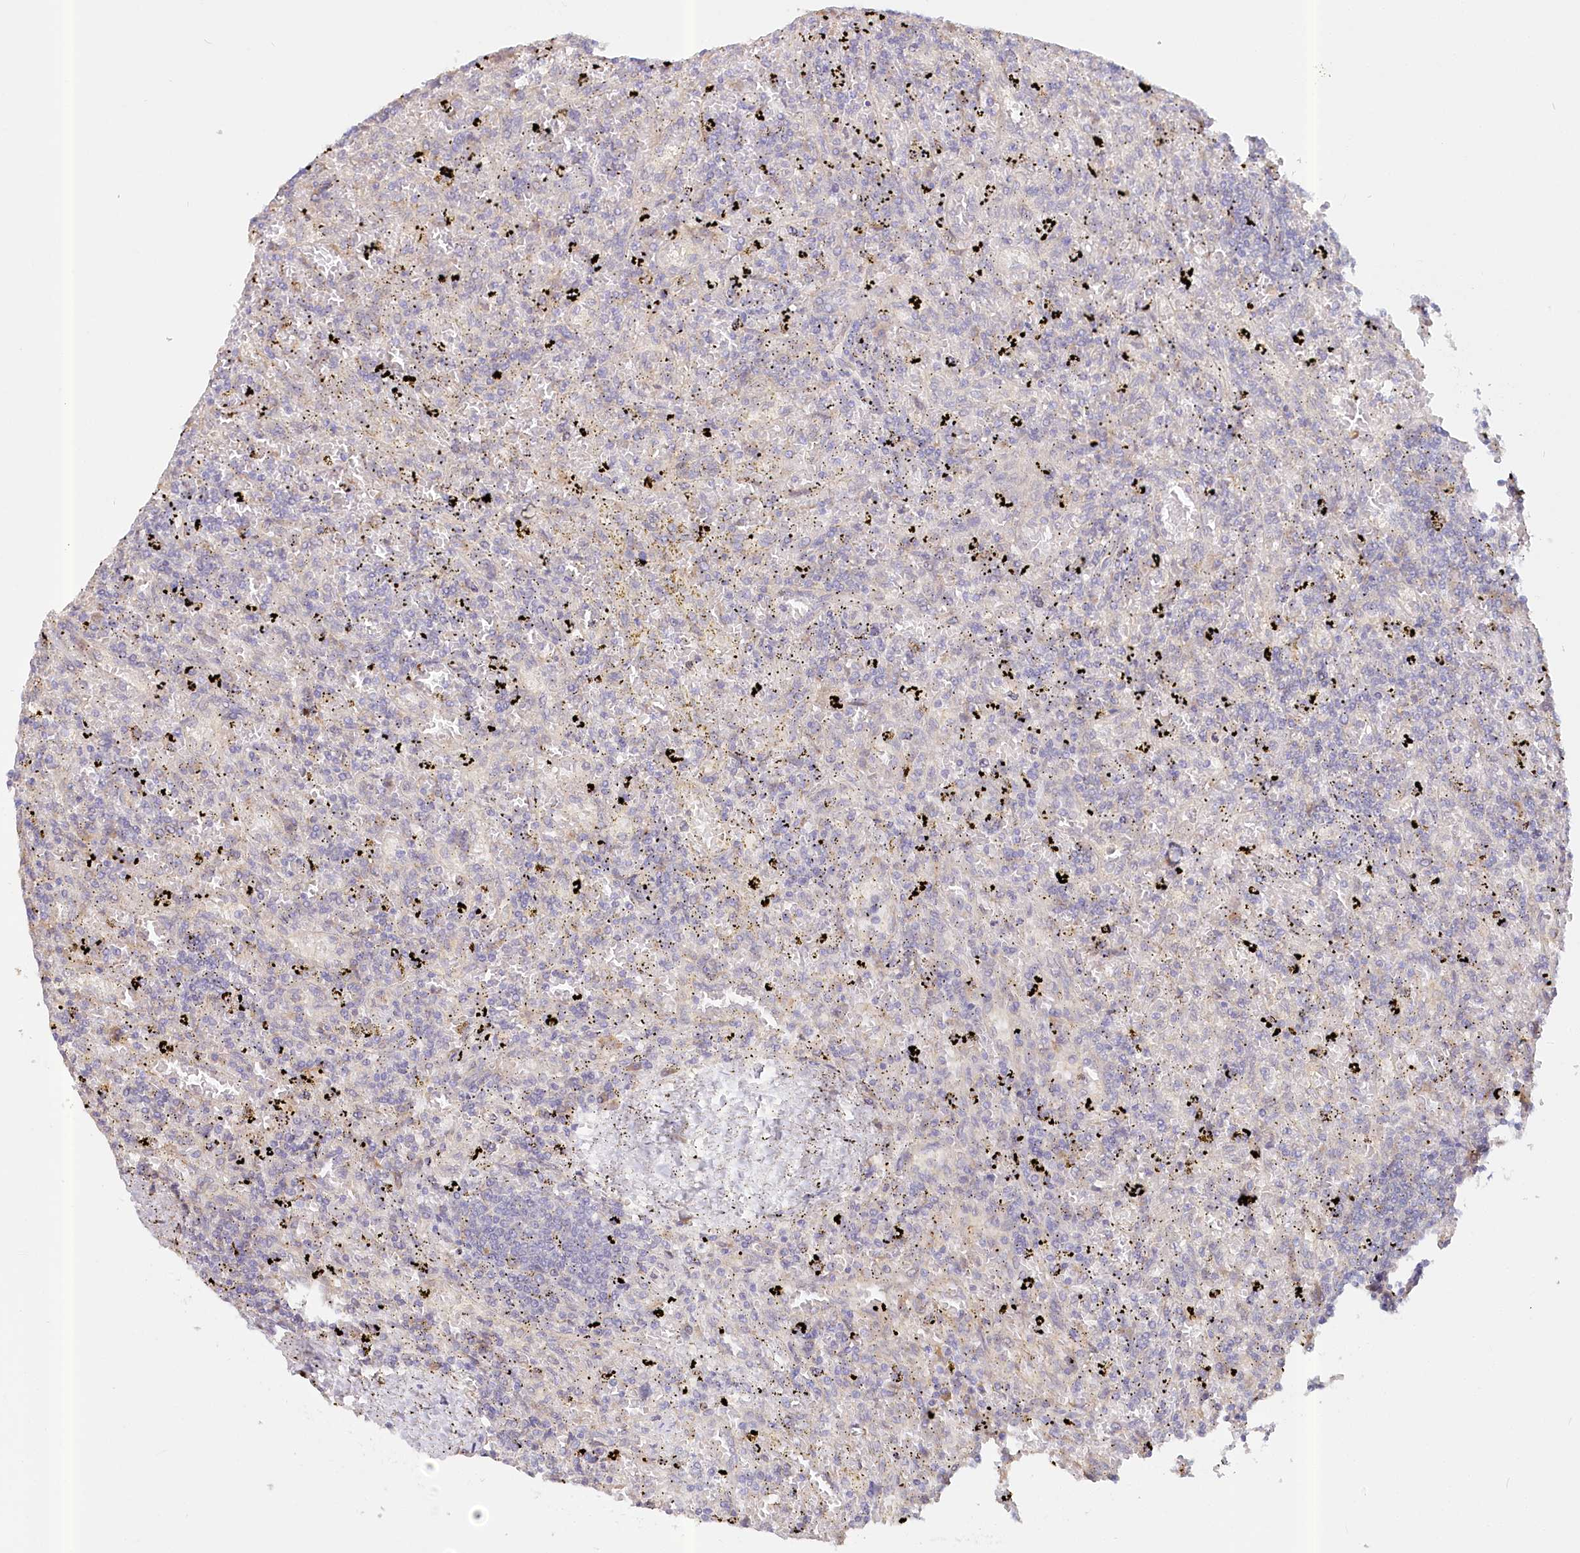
{"staining": {"intensity": "negative", "quantity": "none", "location": "none"}, "tissue": "lymphoma", "cell_type": "Tumor cells", "image_type": "cancer", "snomed": [{"axis": "morphology", "description": "Malignant lymphoma, non-Hodgkin's type, Low grade"}, {"axis": "topography", "description": "Spleen"}], "caption": "Human malignant lymphoma, non-Hodgkin's type (low-grade) stained for a protein using immunohistochemistry demonstrates no staining in tumor cells.", "gene": "PAIP2", "patient": {"sex": "male", "age": 76}}